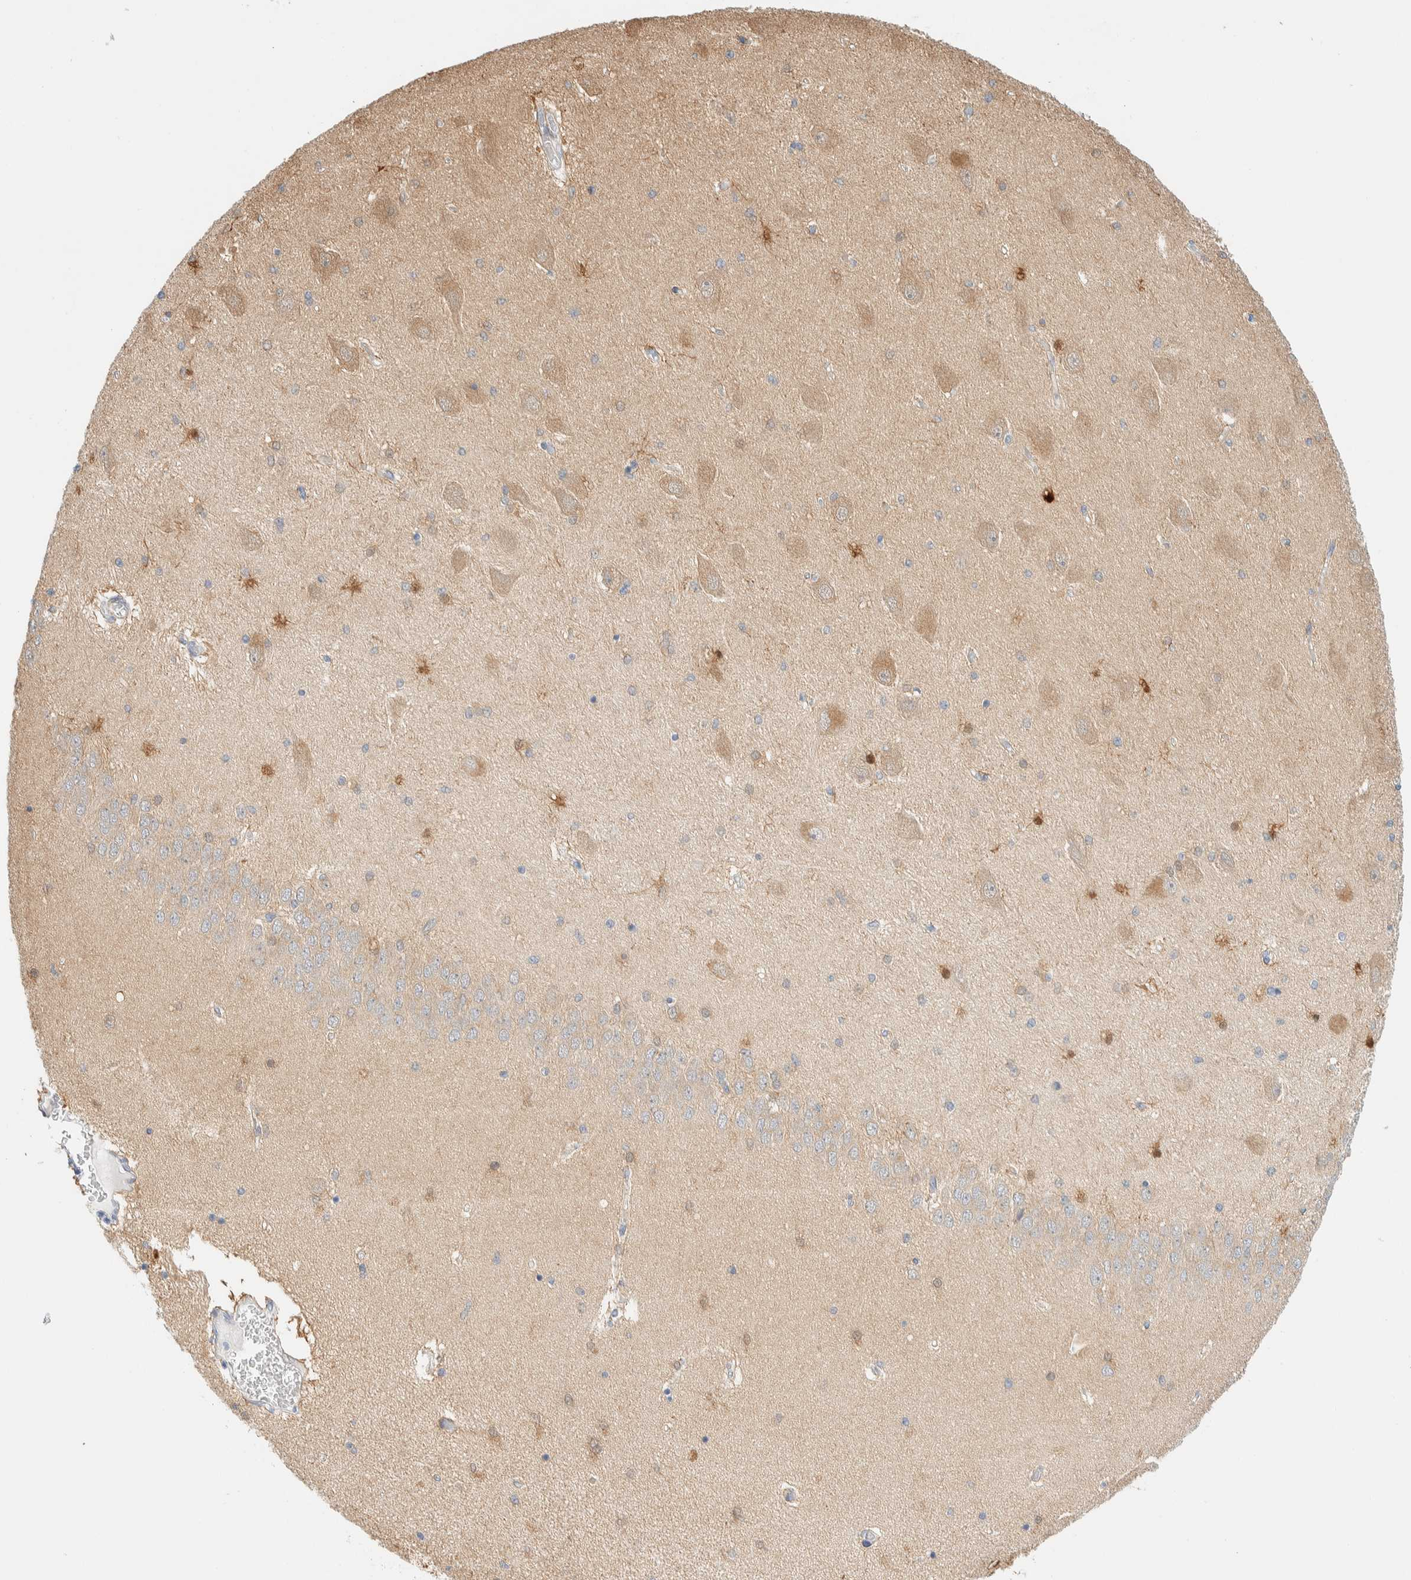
{"staining": {"intensity": "moderate", "quantity": "25%-75%", "location": "cytoplasmic/membranous"}, "tissue": "hippocampus", "cell_type": "Glial cells", "image_type": "normal", "snomed": [{"axis": "morphology", "description": "Normal tissue, NOS"}, {"axis": "topography", "description": "Hippocampus"}], "caption": "Glial cells demonstrate medium levels of moderate cytoplasmic/membranous staining in approximately 25%-75% of cells in unremarkable human hippocampus.", "gene": "AFMID", "patient": {"sex": "female", "age": 54}}